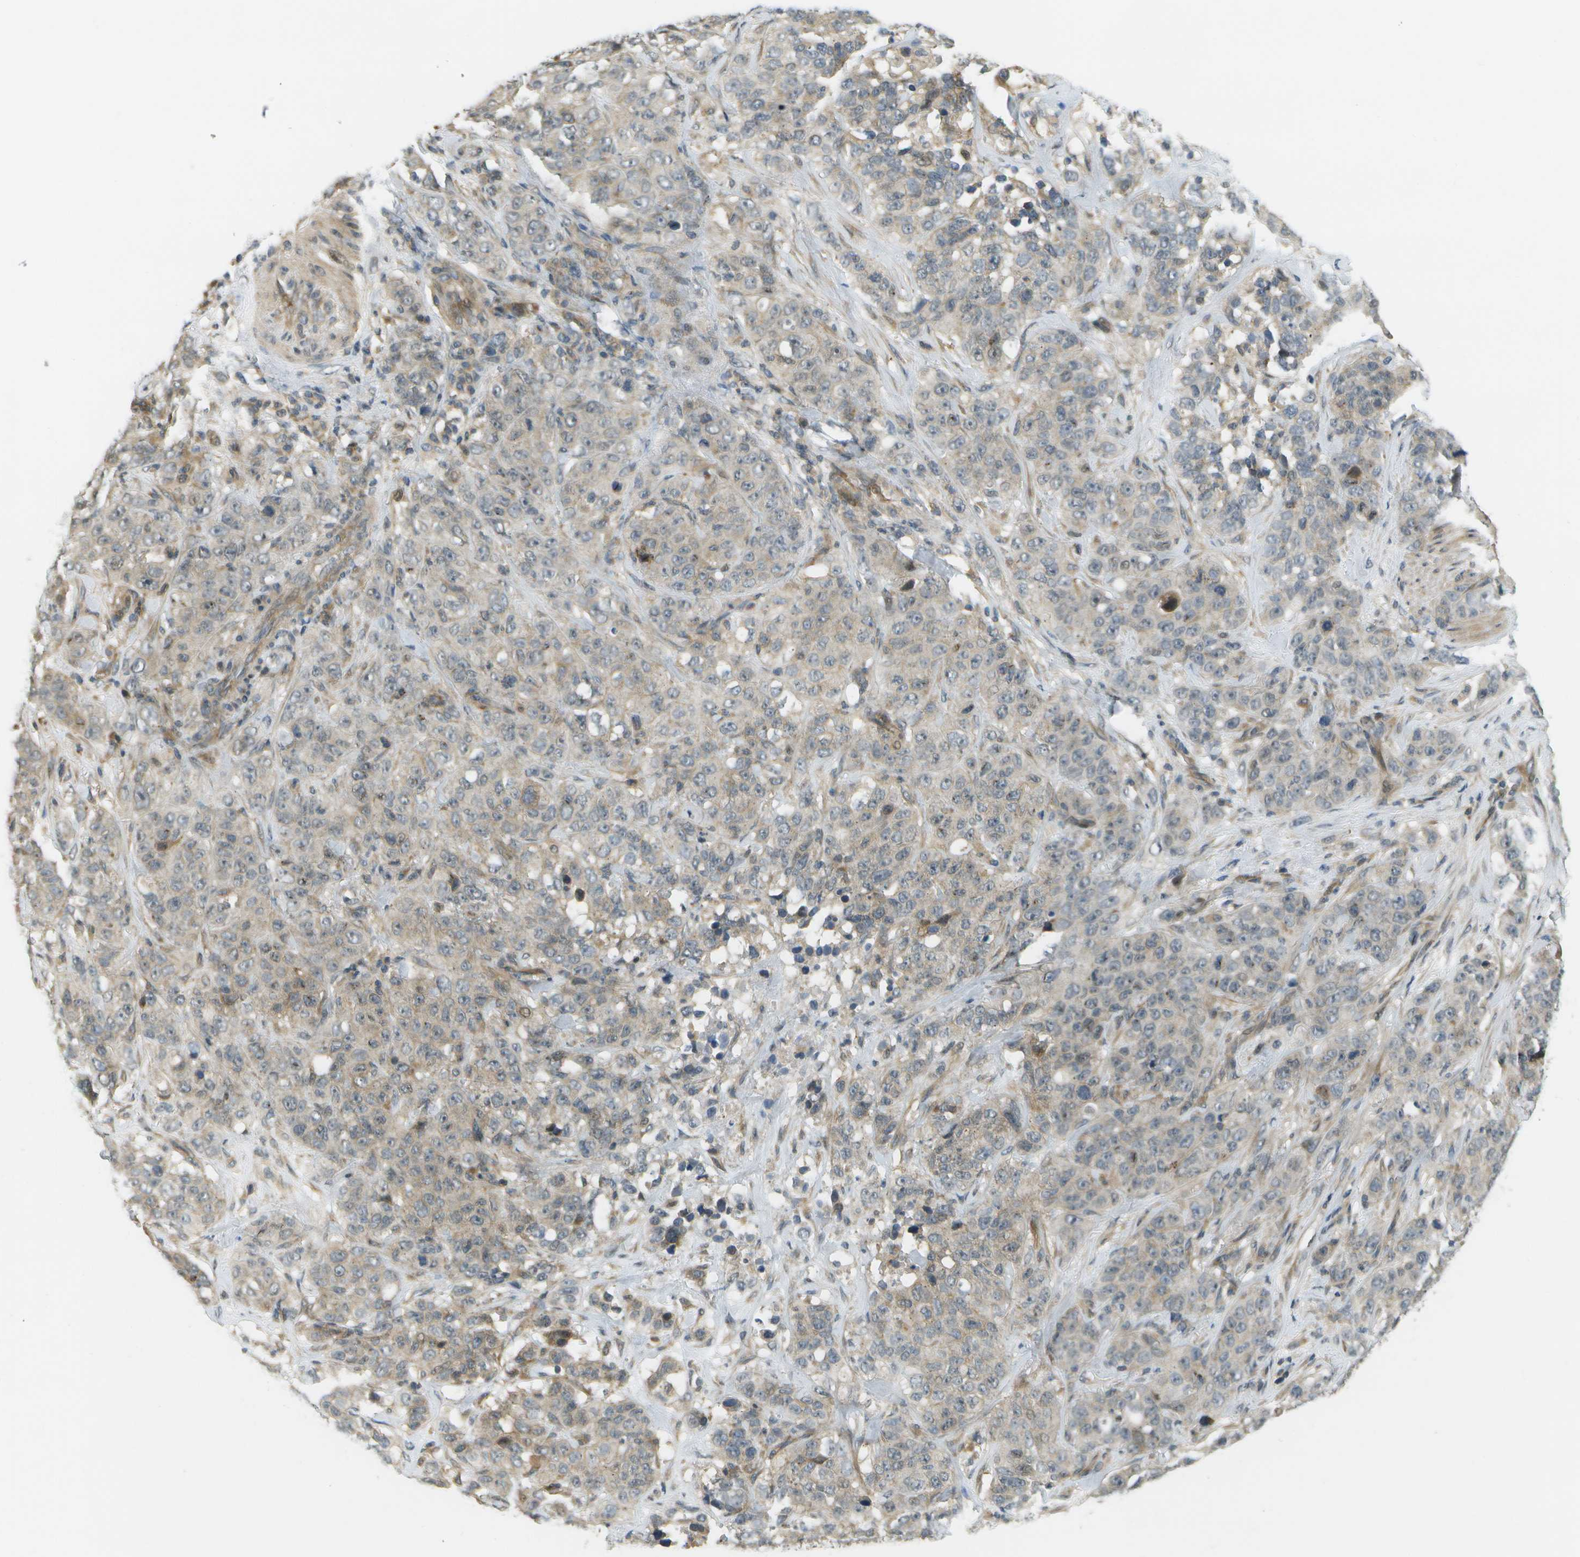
{"staining": {"intensity": "weak", "quantity": ">75%", "location": "cytoplasmic/membranous"}, "tissue": "stomach cancer", "cell_type": "Tumor cells", "image_type": "cancer", "snomed": [{"axis": "morphology", "description": "Adenocarcinoma, NOS"}, {"axis": "topography", "description": "Stomach"}], "caption": "A brown stain highlights weak cytoplasmic/membranous positivity of a protein in human adenocarcinoma (stomach) tumor cells. The staining is performed using DAB (3,3'-diaminobenzidine) brown chromogen to label protein expression. The nuclei are counter-stained blue using hematoxylin.", "gene": "WNK2", "patient": {"sex": "male", "age": 48}}